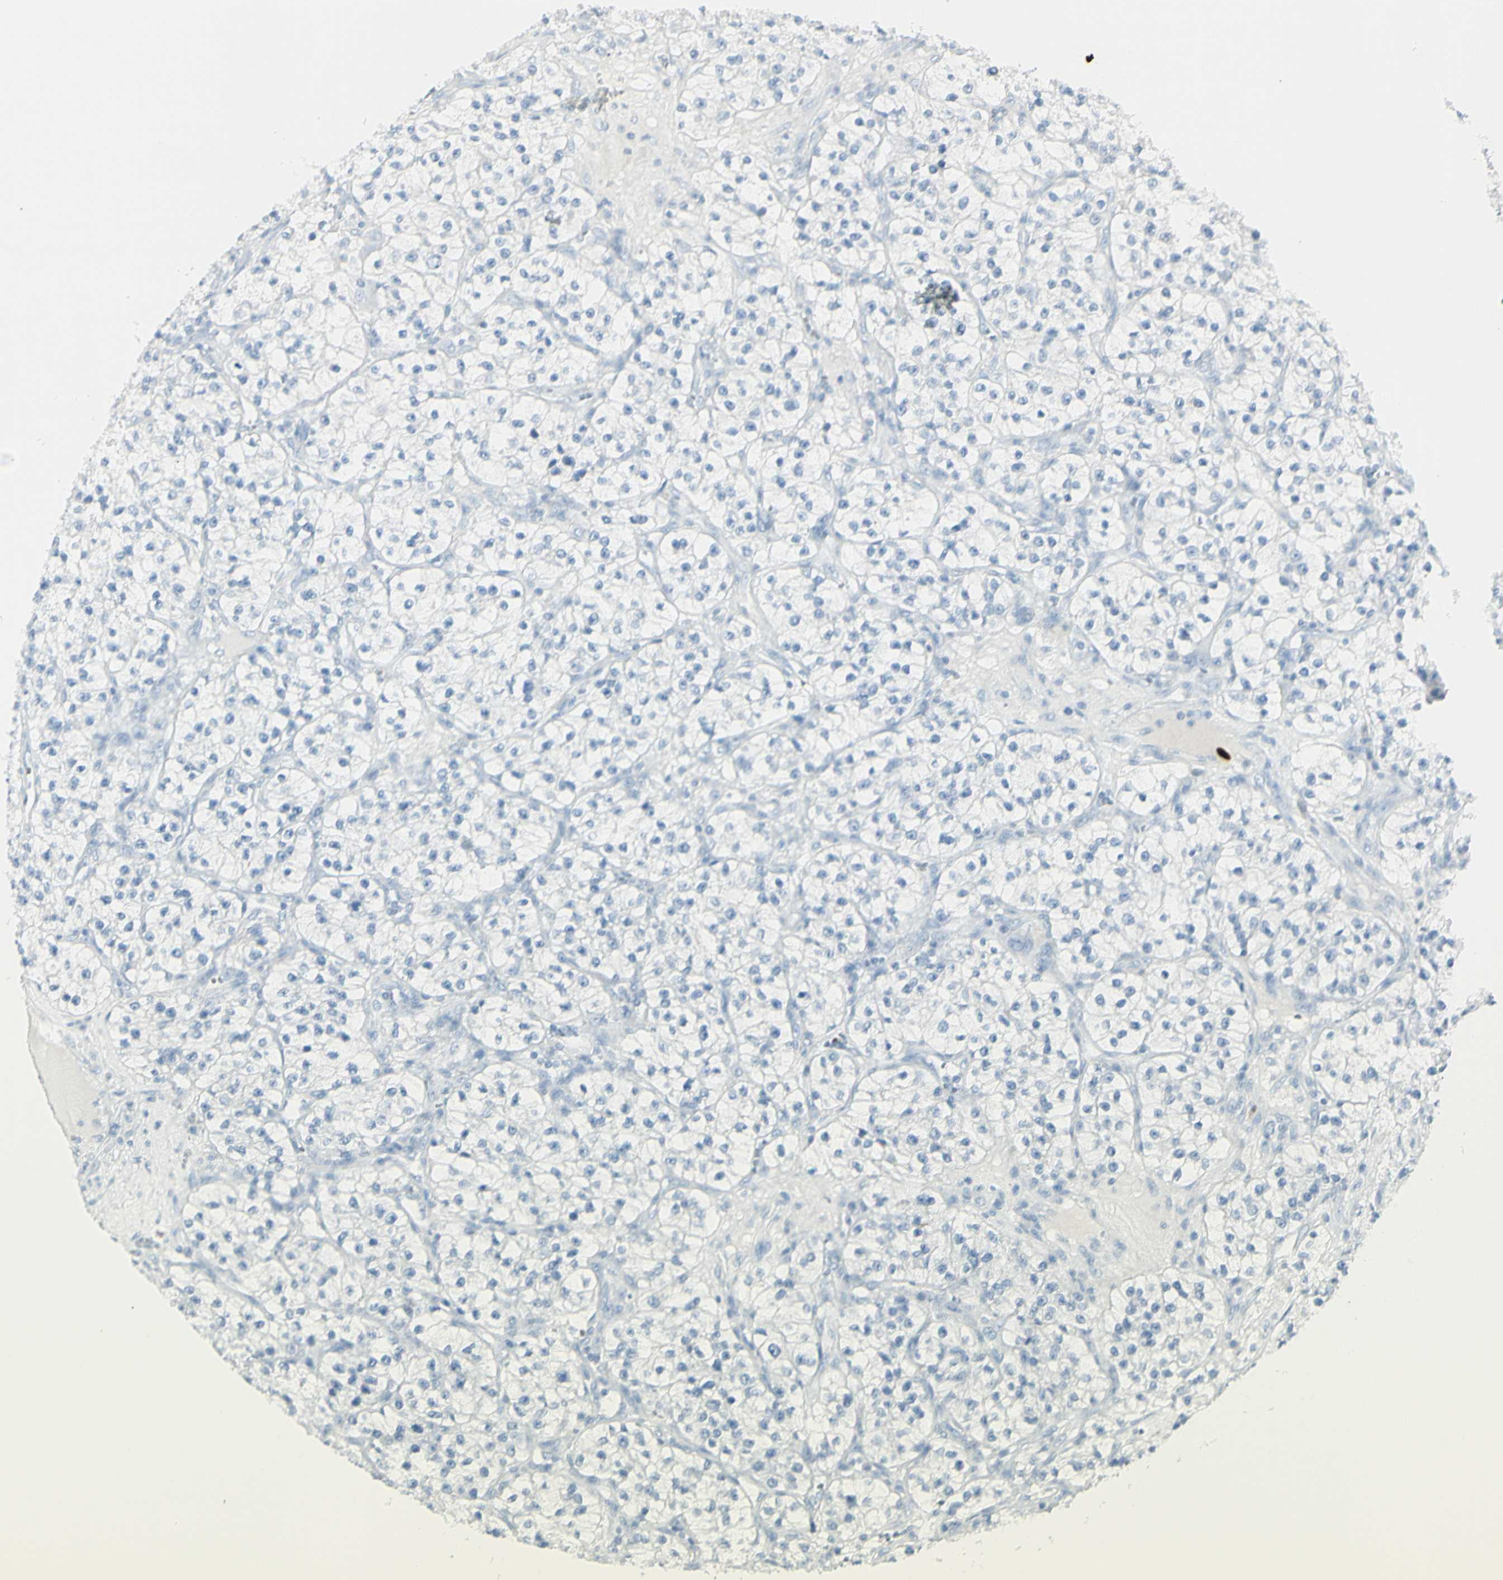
{"staining": {"intensity": "negative", "quantity": "none", "location": "none"}, "tissue": "renal cancer", "cell_type": "Tumor cells", "image_type": "cancer", "snomed": [{"axis": "morphology", "description": "Adenocarcinoma, NOS"}, {"axis": "topography", "description": "Kidney"}], "caption": "This is an IHC micrograph of human adenocarcinoma (renal). There is no expression in tumor cells.", "gene": "MDK", "patient": {"sex": "female", "age": 57}}